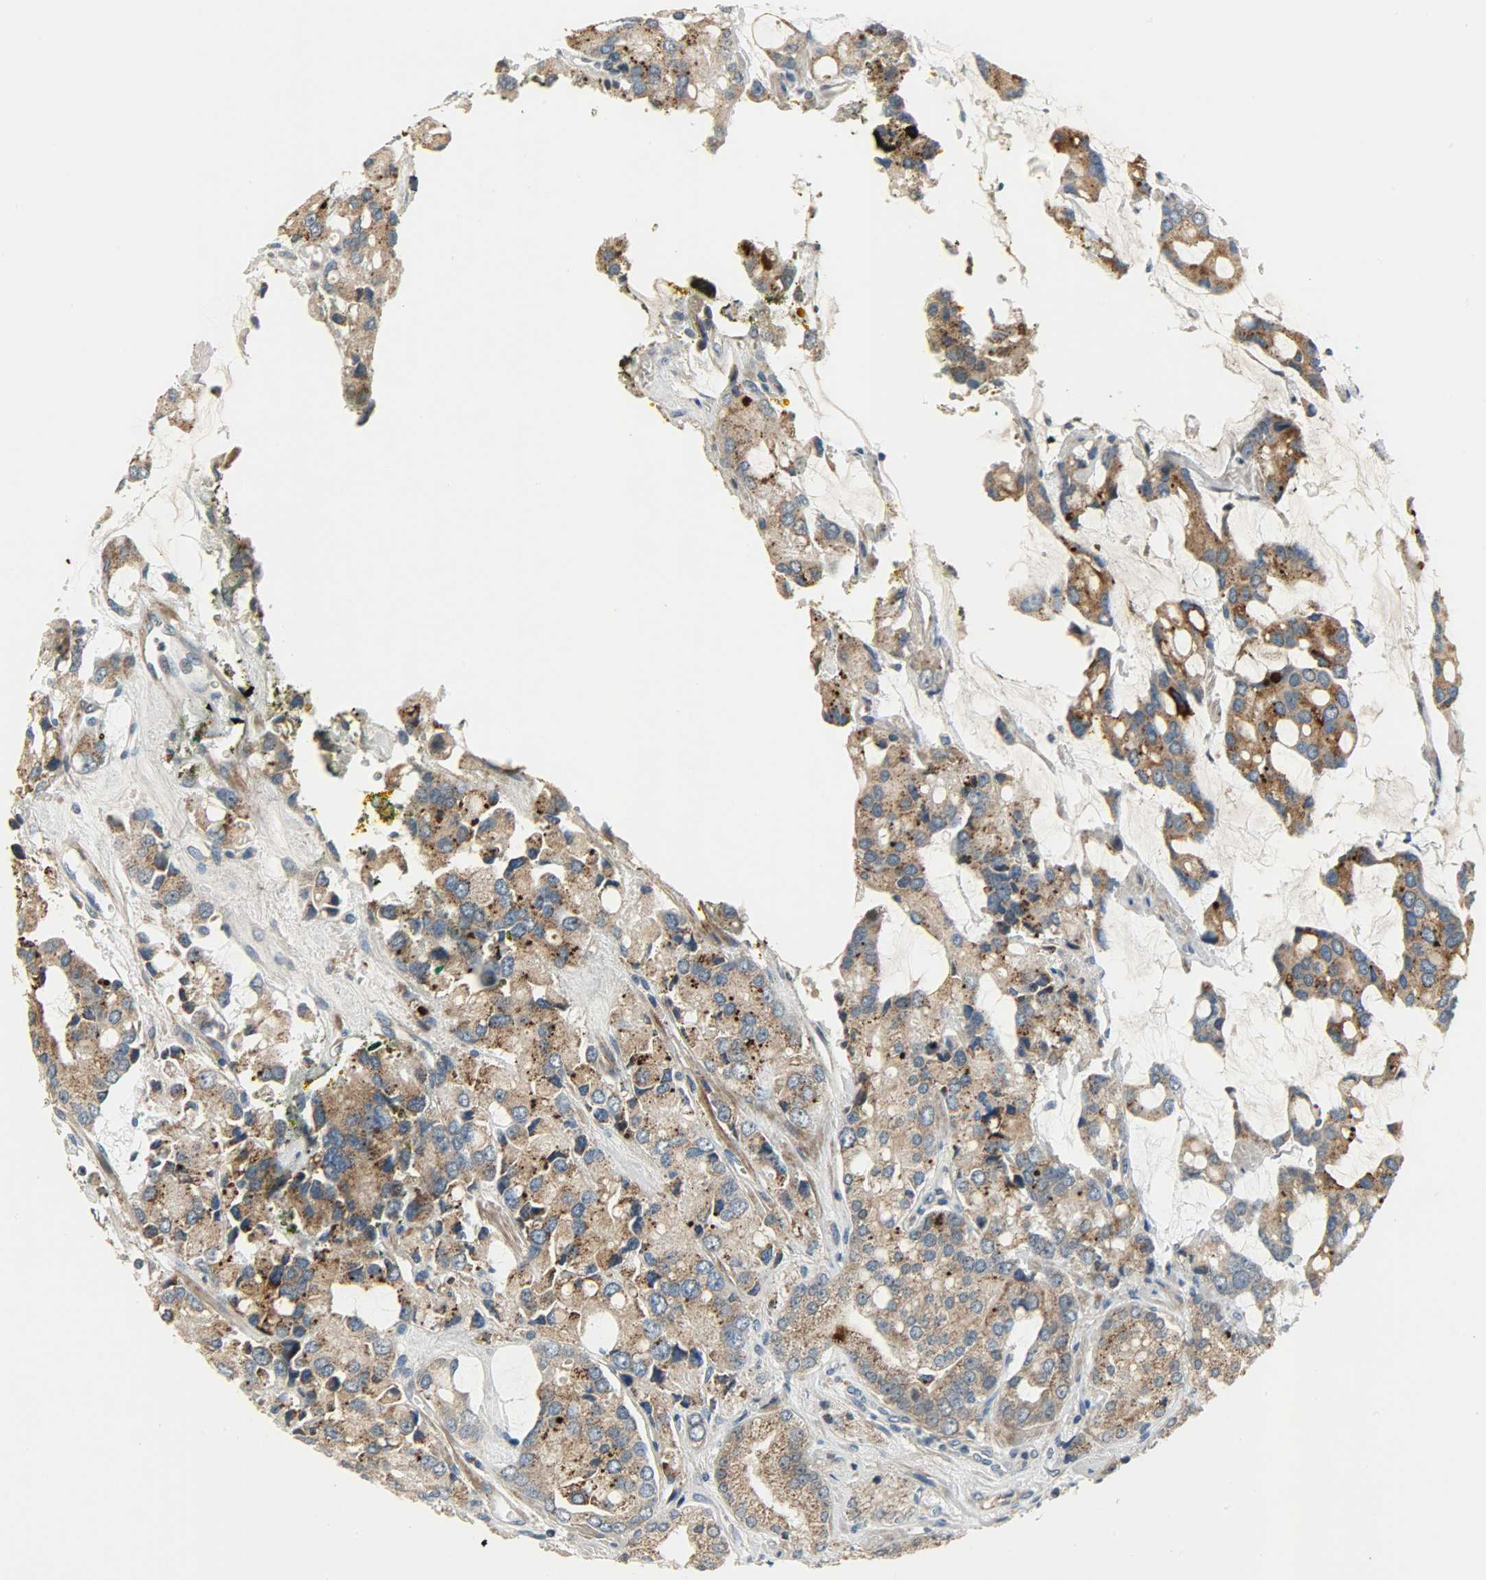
{"staining": {"intensity": "moderate", "quantity": ">75%", "location": "cytoplasmic/membranous"}, "tissue": "prostate cancer", "cell_type": "Tumor cells", "image_type": "cancer", "snomed": [{"axis": "morphology", "description": "Adenocarcinoma, High grade"}, {"axis": "topography", "description": "Prostate"}], "caption": "Prostate cancer stained with DAB (3,3'-diaminobenzidine) immunohistochemistry (IHC) exhibits medium levels of moderate cytoplasmic/membranous expression in approximately >75% of tumor cells.", "gene": "PPP1R1B", "patient": {"sex": "male", "age": 67}}